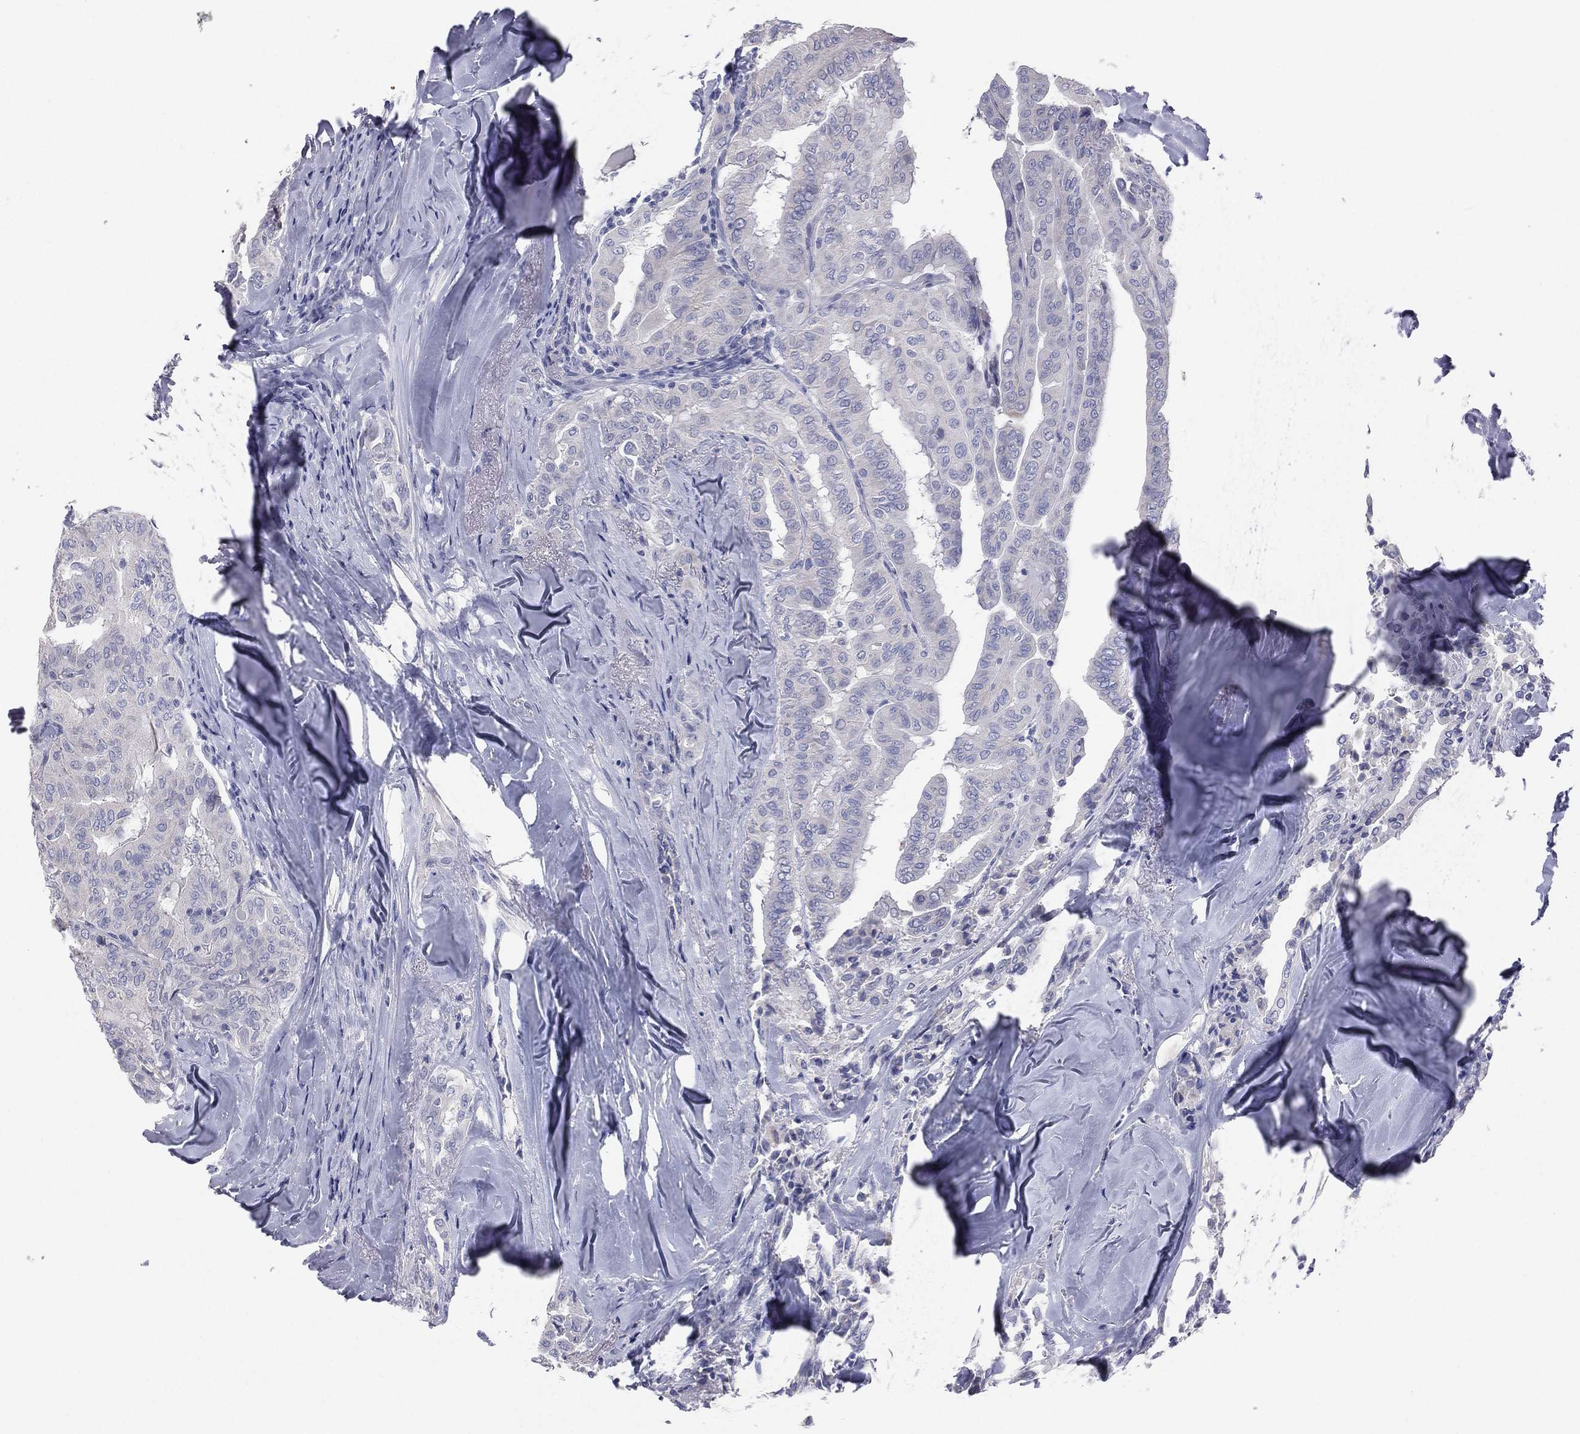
{"staining": {"intensity": "negative", "quantity": "none", "location": "none"}, "tissue": "thyroid cancer", "cell_type": "Tumor cells", "image_type": "cancer", "snomed": [{"axis": "morphology", "description": "Papillary adenocarcinoma, NOS"}, {"axis": "topography", "description": "Thyroid gland"}], "caption": "High magnification brightfield microscopy of thyroid papillary adenocarcinoma stained with DAB (3,3'-diaminobenzidine) (brown) and counterstained with hematoxylin (blue): tumor cells show no significant expression.", "gene": "STK31", "patient": {"sex": "female", "age": 68}}